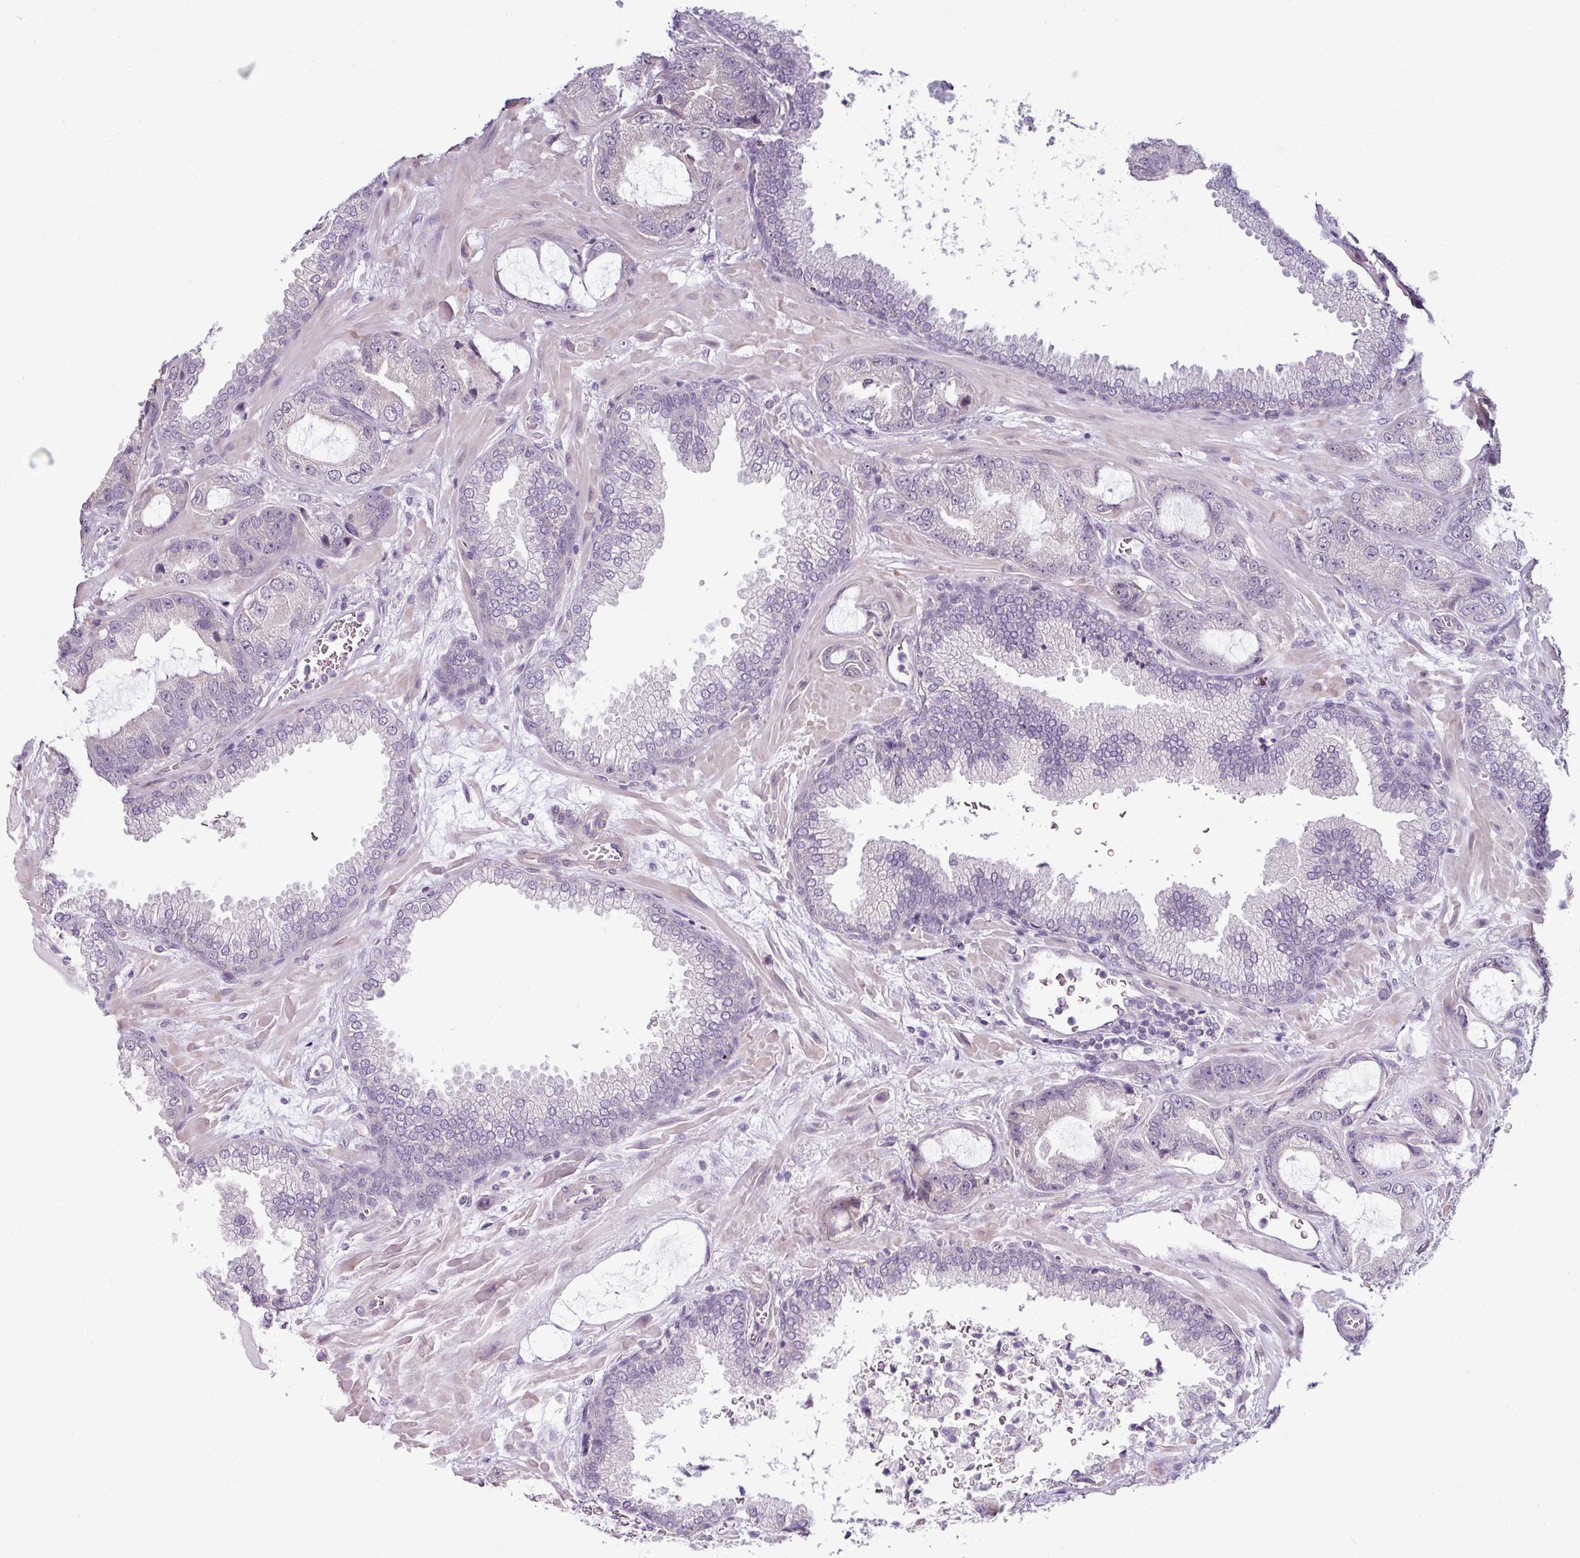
{"staining": {"intensity": "negative", "quantity": "none", "location": "none"}, "tissue": "prostate cancer", "cell_type": "Tumor cells", "image_type": "cancer", "snomed": [{"axis": "morphology", "description": "Adenocarcinoma, High grade"}, {"axis": "topography", "description": "Prostate"}], "caption": "Human prostate adenocarcinoma (high-grade) stained for a protein using IHC demonstrates no positivity in tumor cells.", "gene": "OR52D1", "patient": {"sex": "male", "age": 68}}